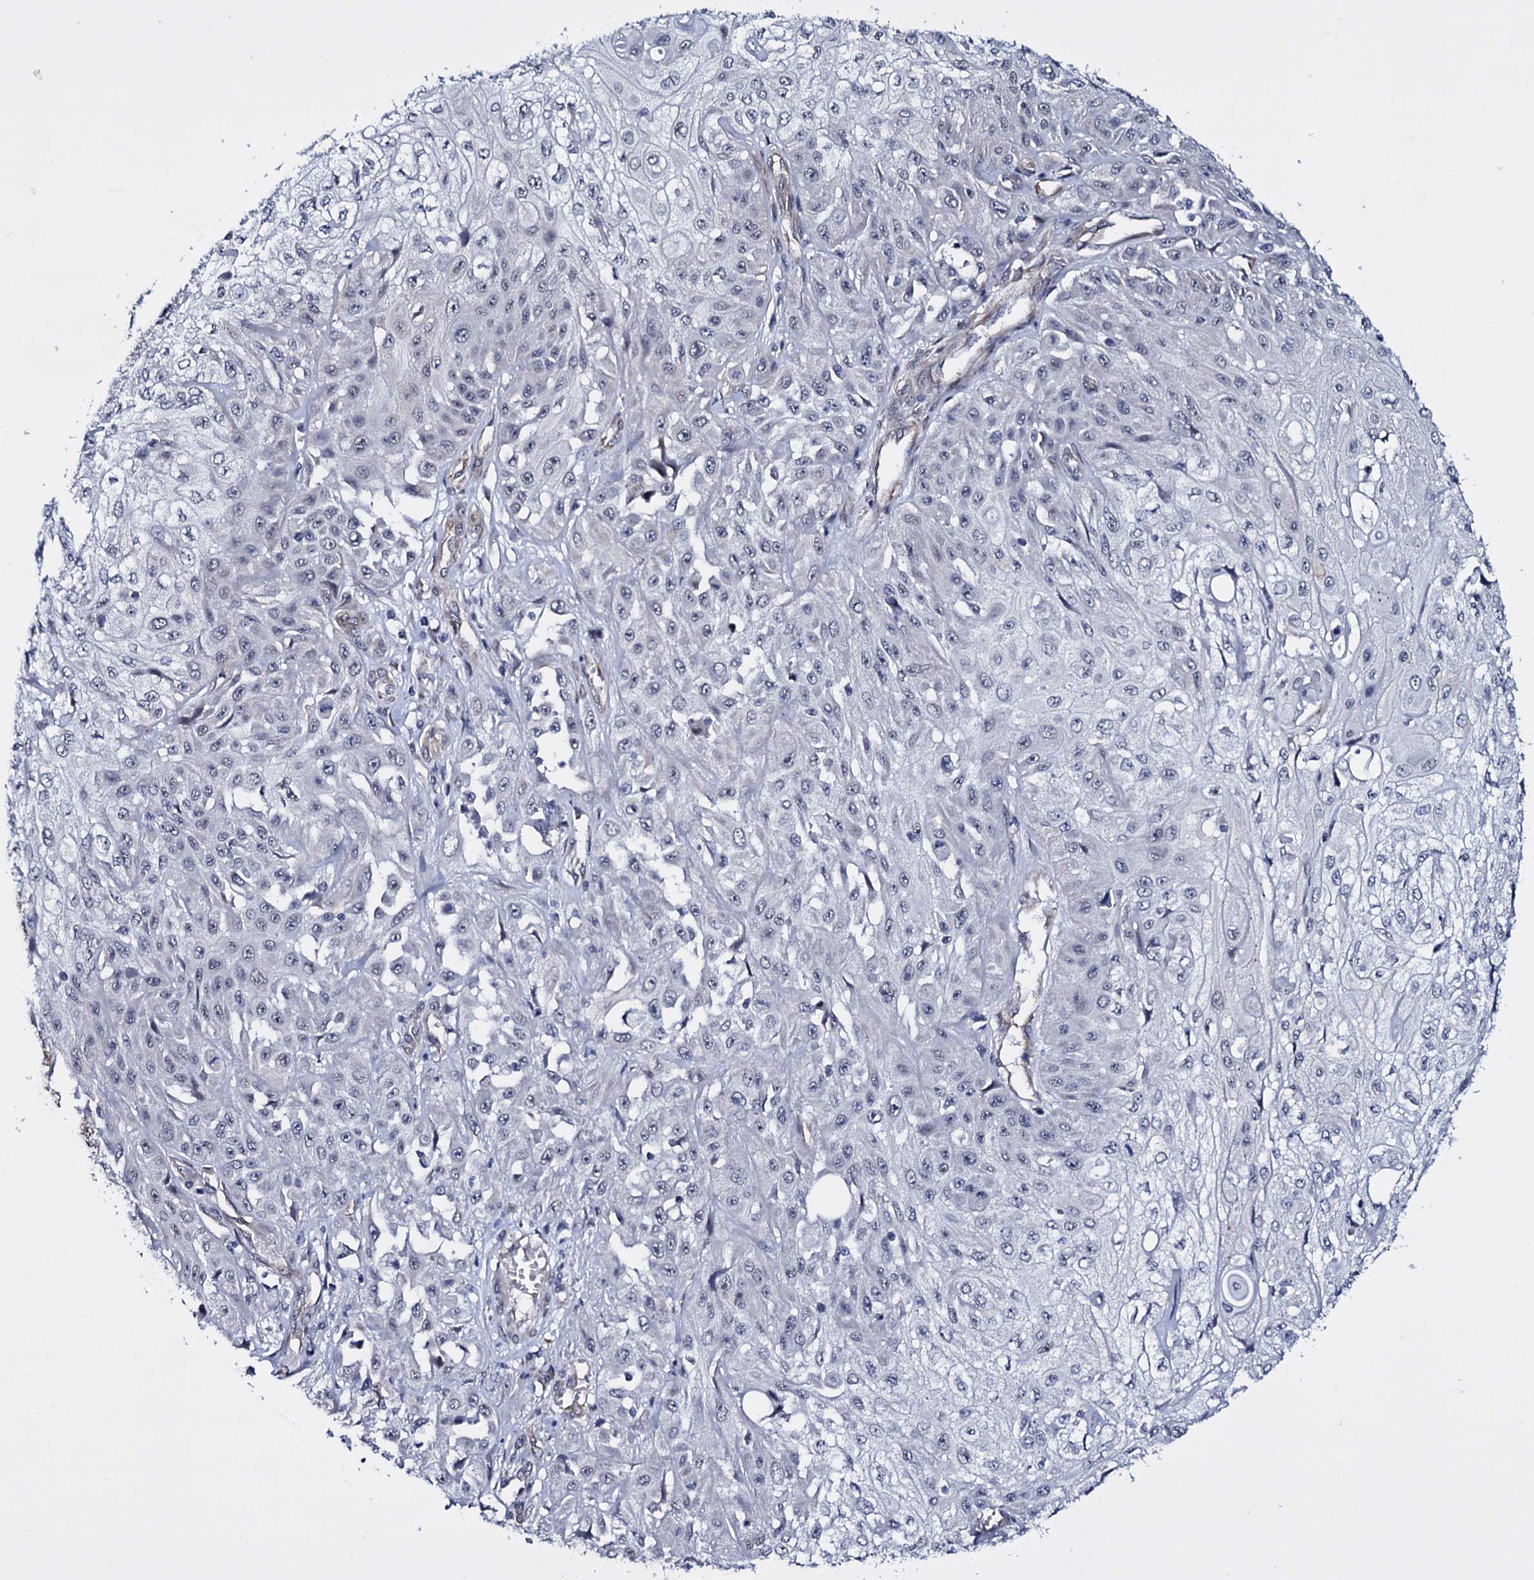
{"staining": {"intensity": "negative", "quantity": "none", "location": "none"}, "tissue": "skin cancer", "cell_type": "Tumor cells", "image_type": "cancer", "snomed": [{"axis": "morphology", "description": "Squamous cell carcinoma, NOS"}, {"axis": "morphology", "description": "Squamous cell carcinoma, metastatic, NOS"}, {"axis": "topography", "description": "Skin"}, {"axis": "topography", "description": "Lymph node"}], "caption": "Tumor cells show no significant protein positivity in metastatic squamous cell carcinoma (skin).", "gene": "GAREM1", "patient": {"sex": "male", "age": 75}}